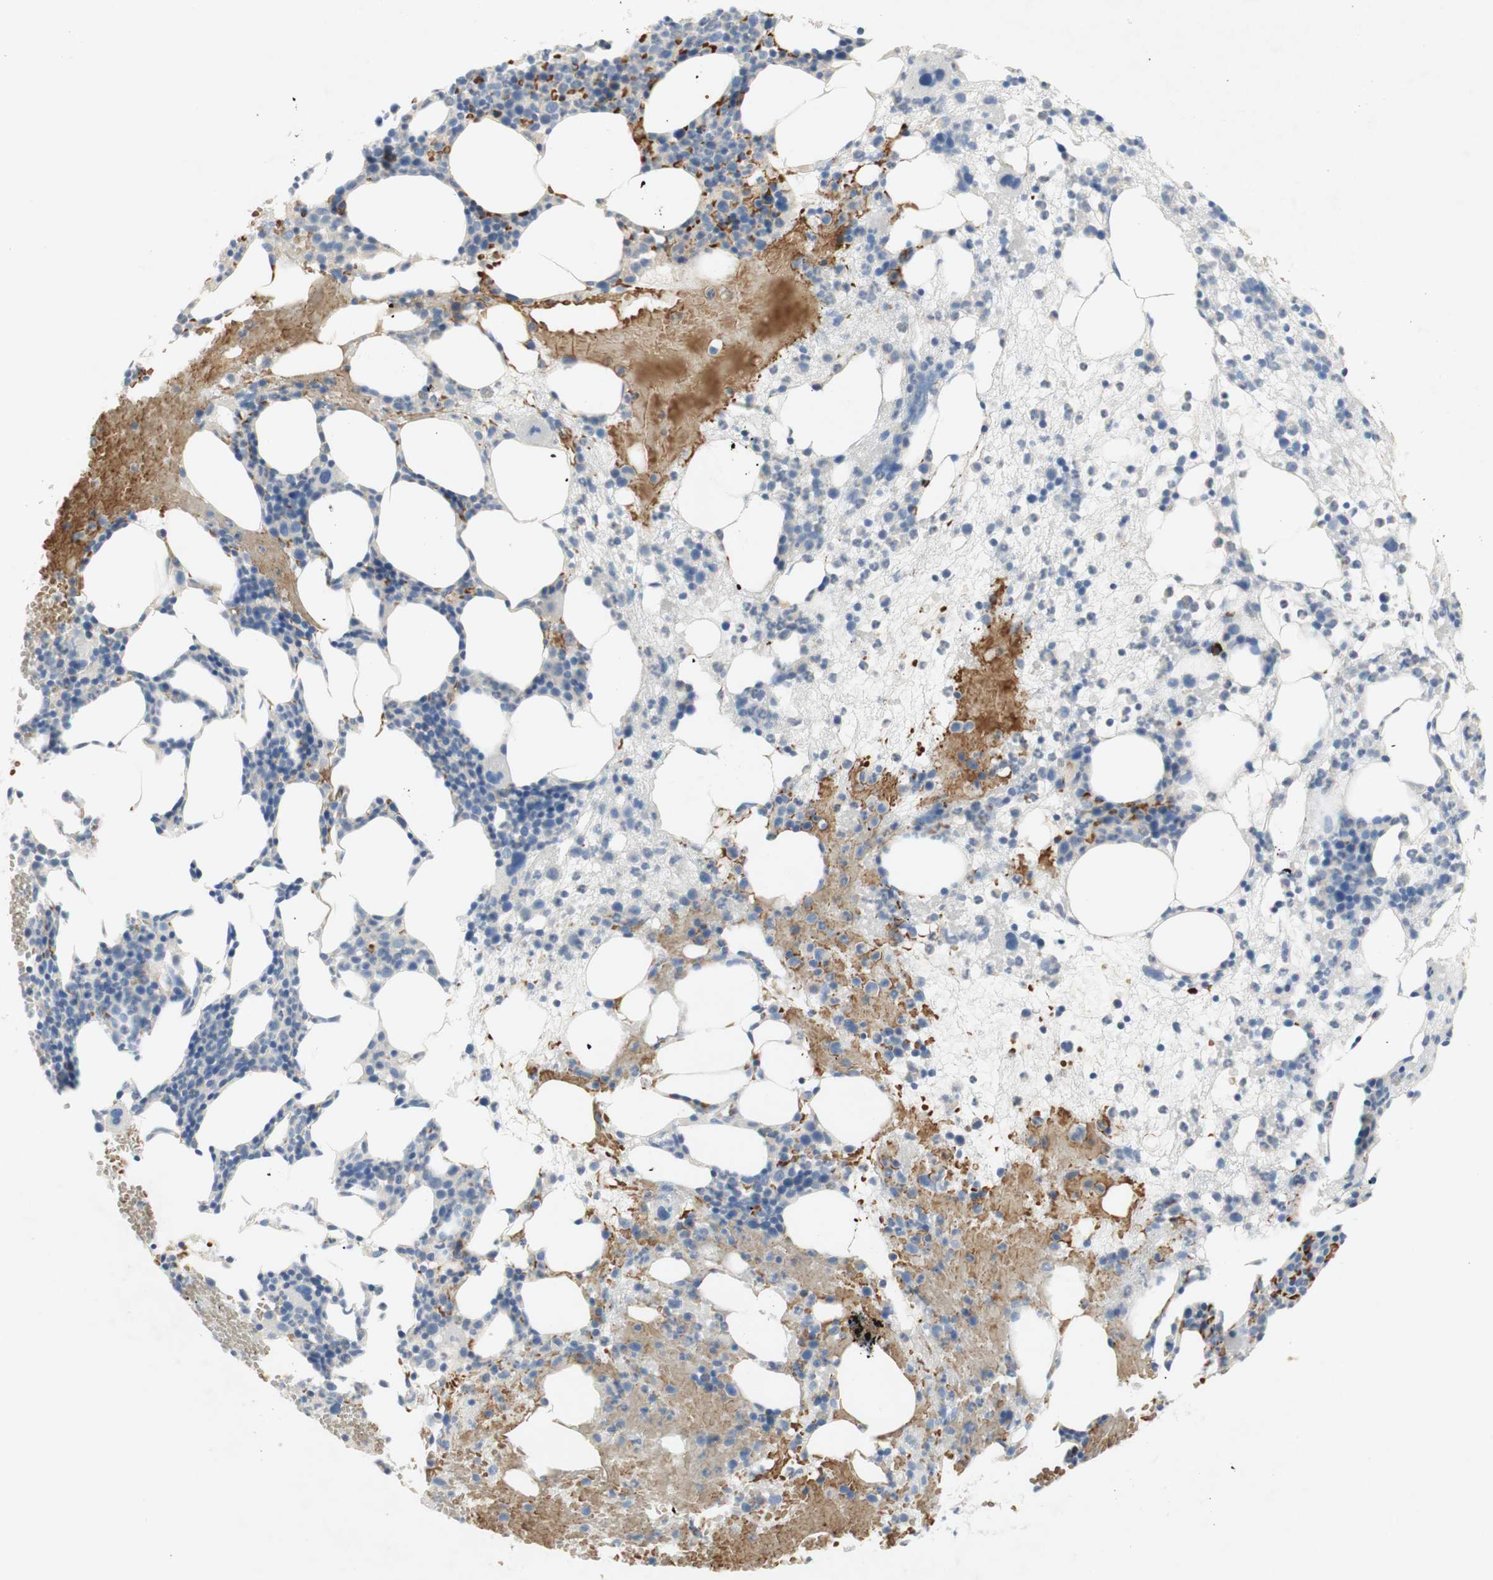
{"staining": {"intensity": "moderate", "quantity": "<25%", "location": "cytoplasmic/membranous"}, "tissue": "bone marrow", "cell_type": "Hematopoietic cells", "image_type": "normal", "snomed": [{"axis": "morphology", "description": "Normal tissue, NOS"}, {"axis": "morphology", "description": "Inflammation, NOS"}, {"axis": "topography", "description": "Bone marrow"}], "caption": "Normal bone marrow shows moderate cytoplasmic/membranous staining in about <25% of hematopoietic cells.", "gene": "EPO", "patient": {"sex": "female", "age": 79}}